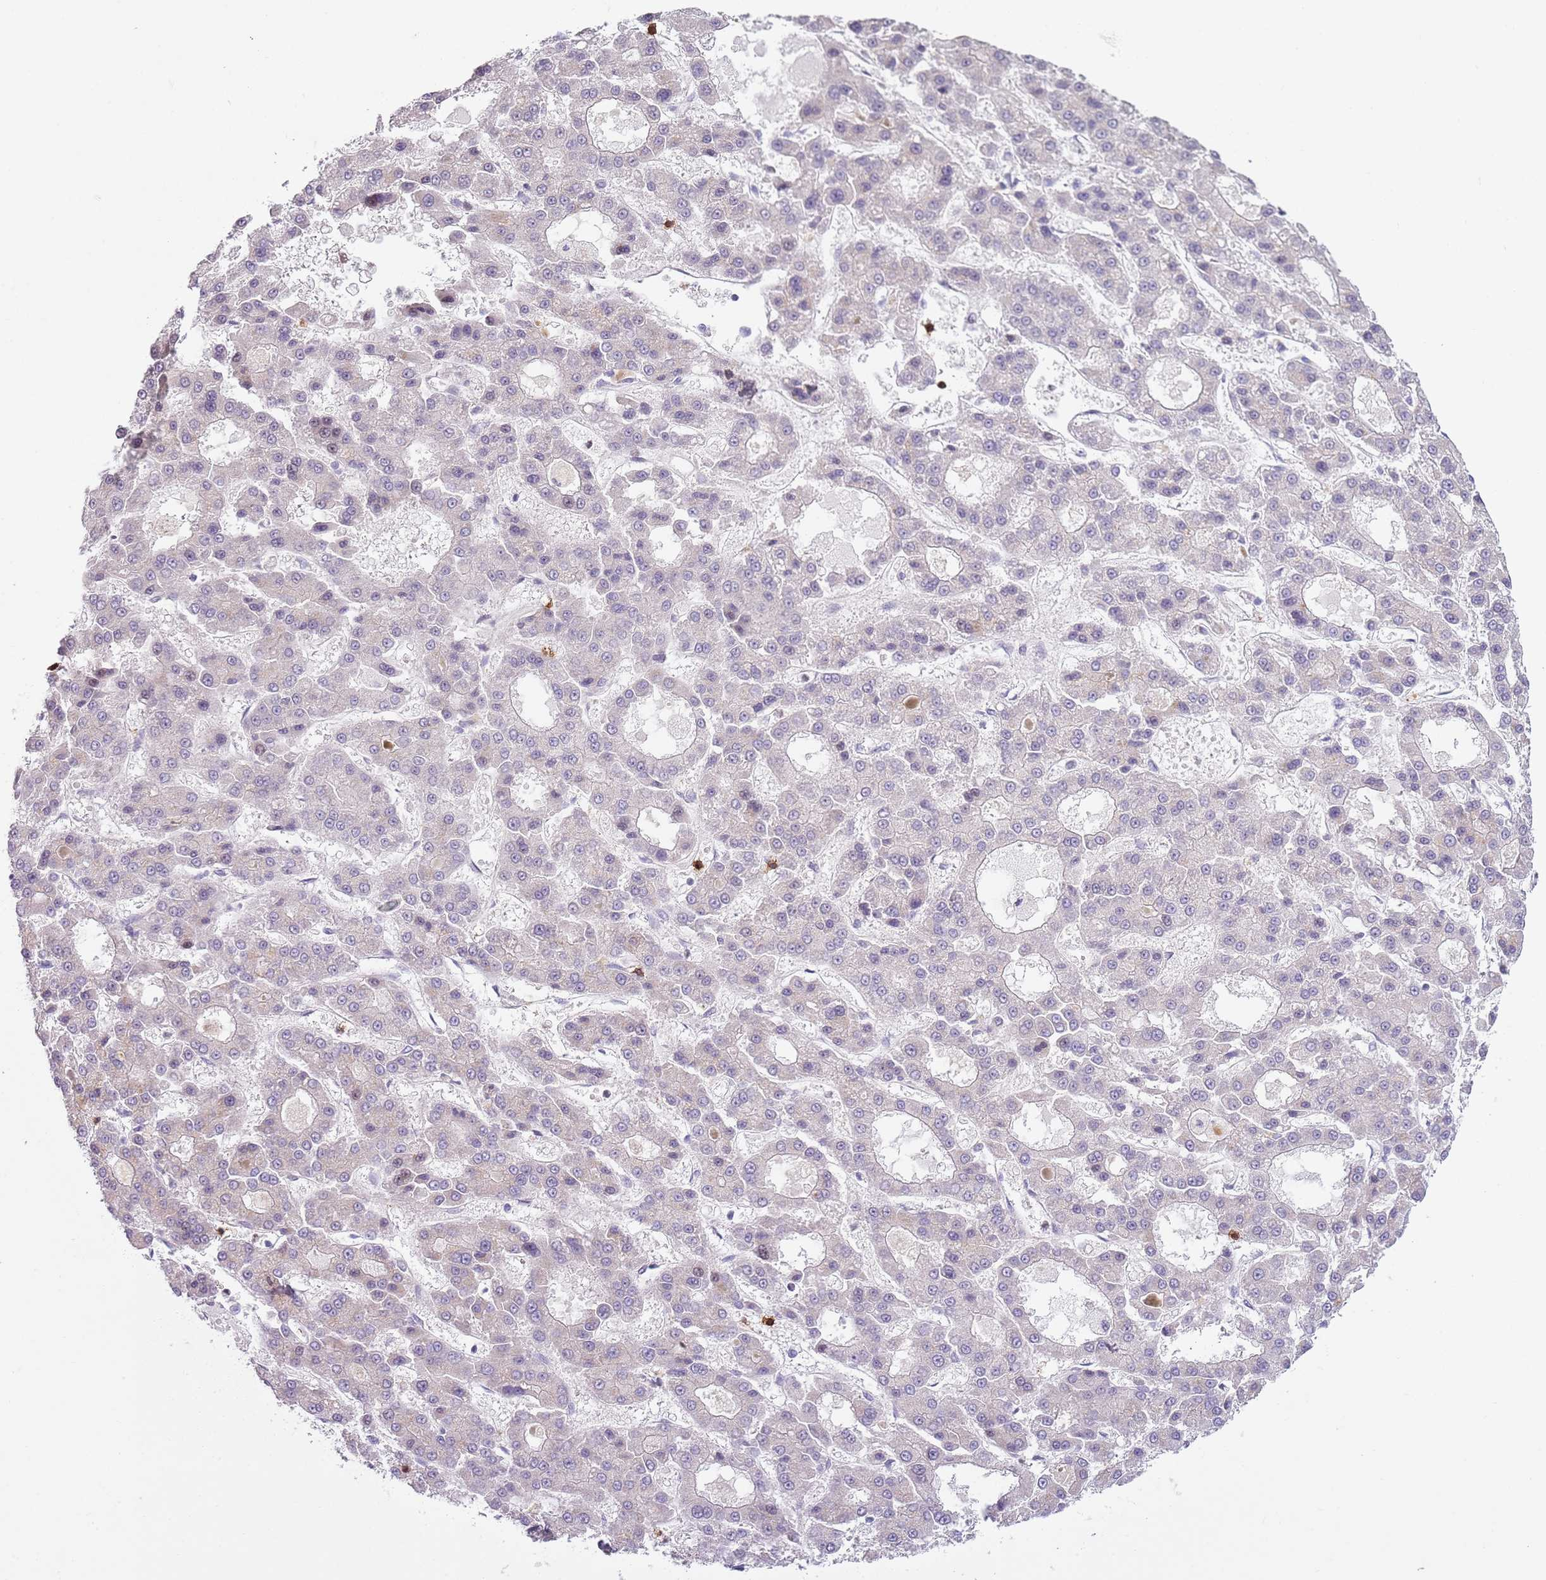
{"staining": {"intensity": "negative", "quantity": "none", "location": "none"}, "tissue": "liver cancer", "cell_type": "Tumor cells", "image_type": "cancer", "snomed": [{"axis": "morphology", "description": "Carcinoma, Hepatocellular, NOS"}, {"axis": "topography", "description": "Liver"}], "caption": "Tumor cells show no significant staining in liver cancer.", "gene": "ZNF583", "patient": {"sex": "male", "age": 70}}